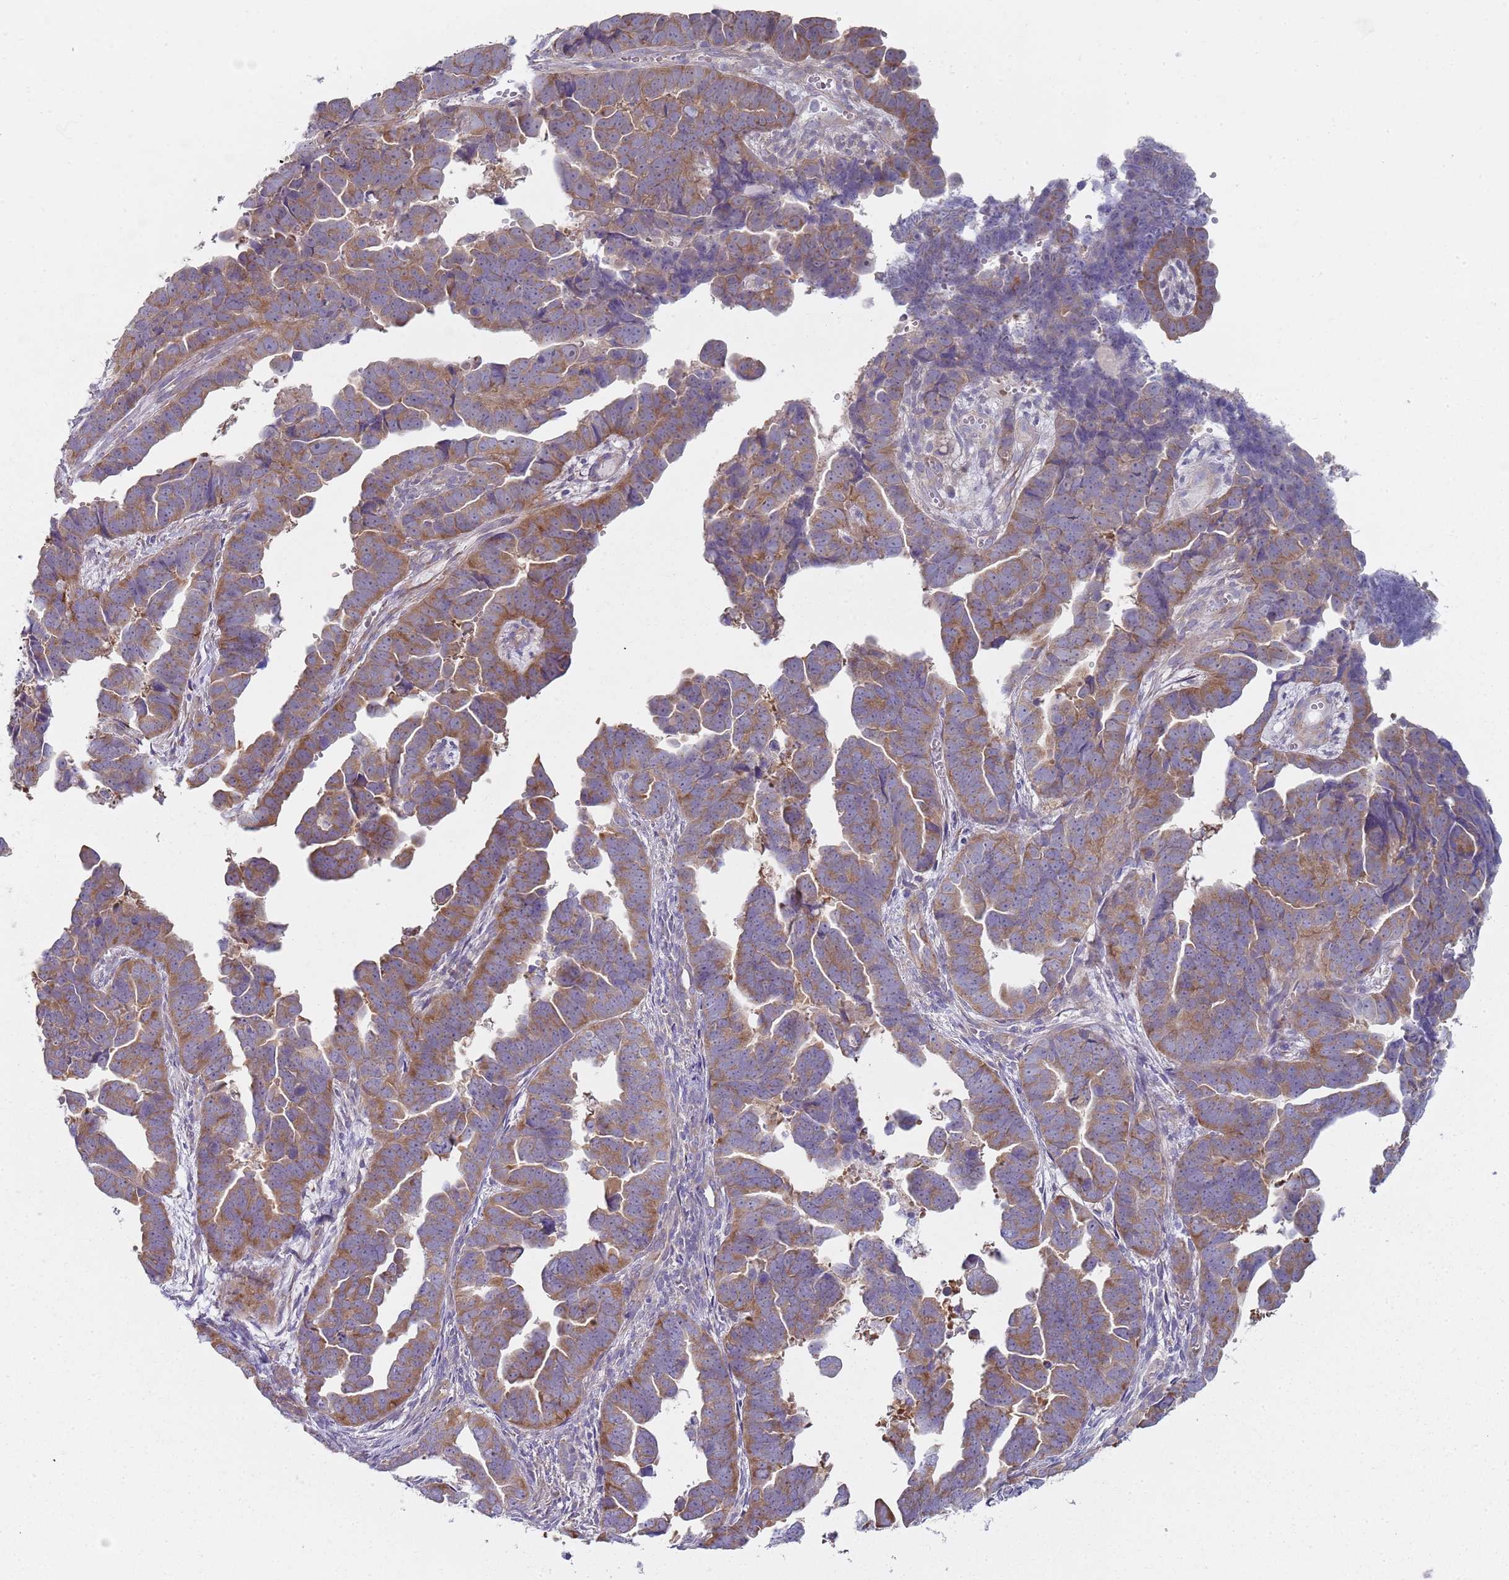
{"staining": {"intensity": "moderate", "quantity": ">75%", "location": "cytoplasmic/membranous"}, "tissue": "endometrial cancer", "cell_type": "Tumor cells", "image_type": "cancer", "snomed": [{"axis": "morphology", "description": "Adenocarcinoma, NOS"}, {"axis": "topography", "description": "Endometrium"}], "caption": "This photomicrograph shows immunohistochemistry staining of human endometrial cancer, with medium moderate cytoplasmic/membranous expression in approximately >75% of tumor cells.", "gene": "SLC26A6", "patient": {"sex": "female", "age": 75}}